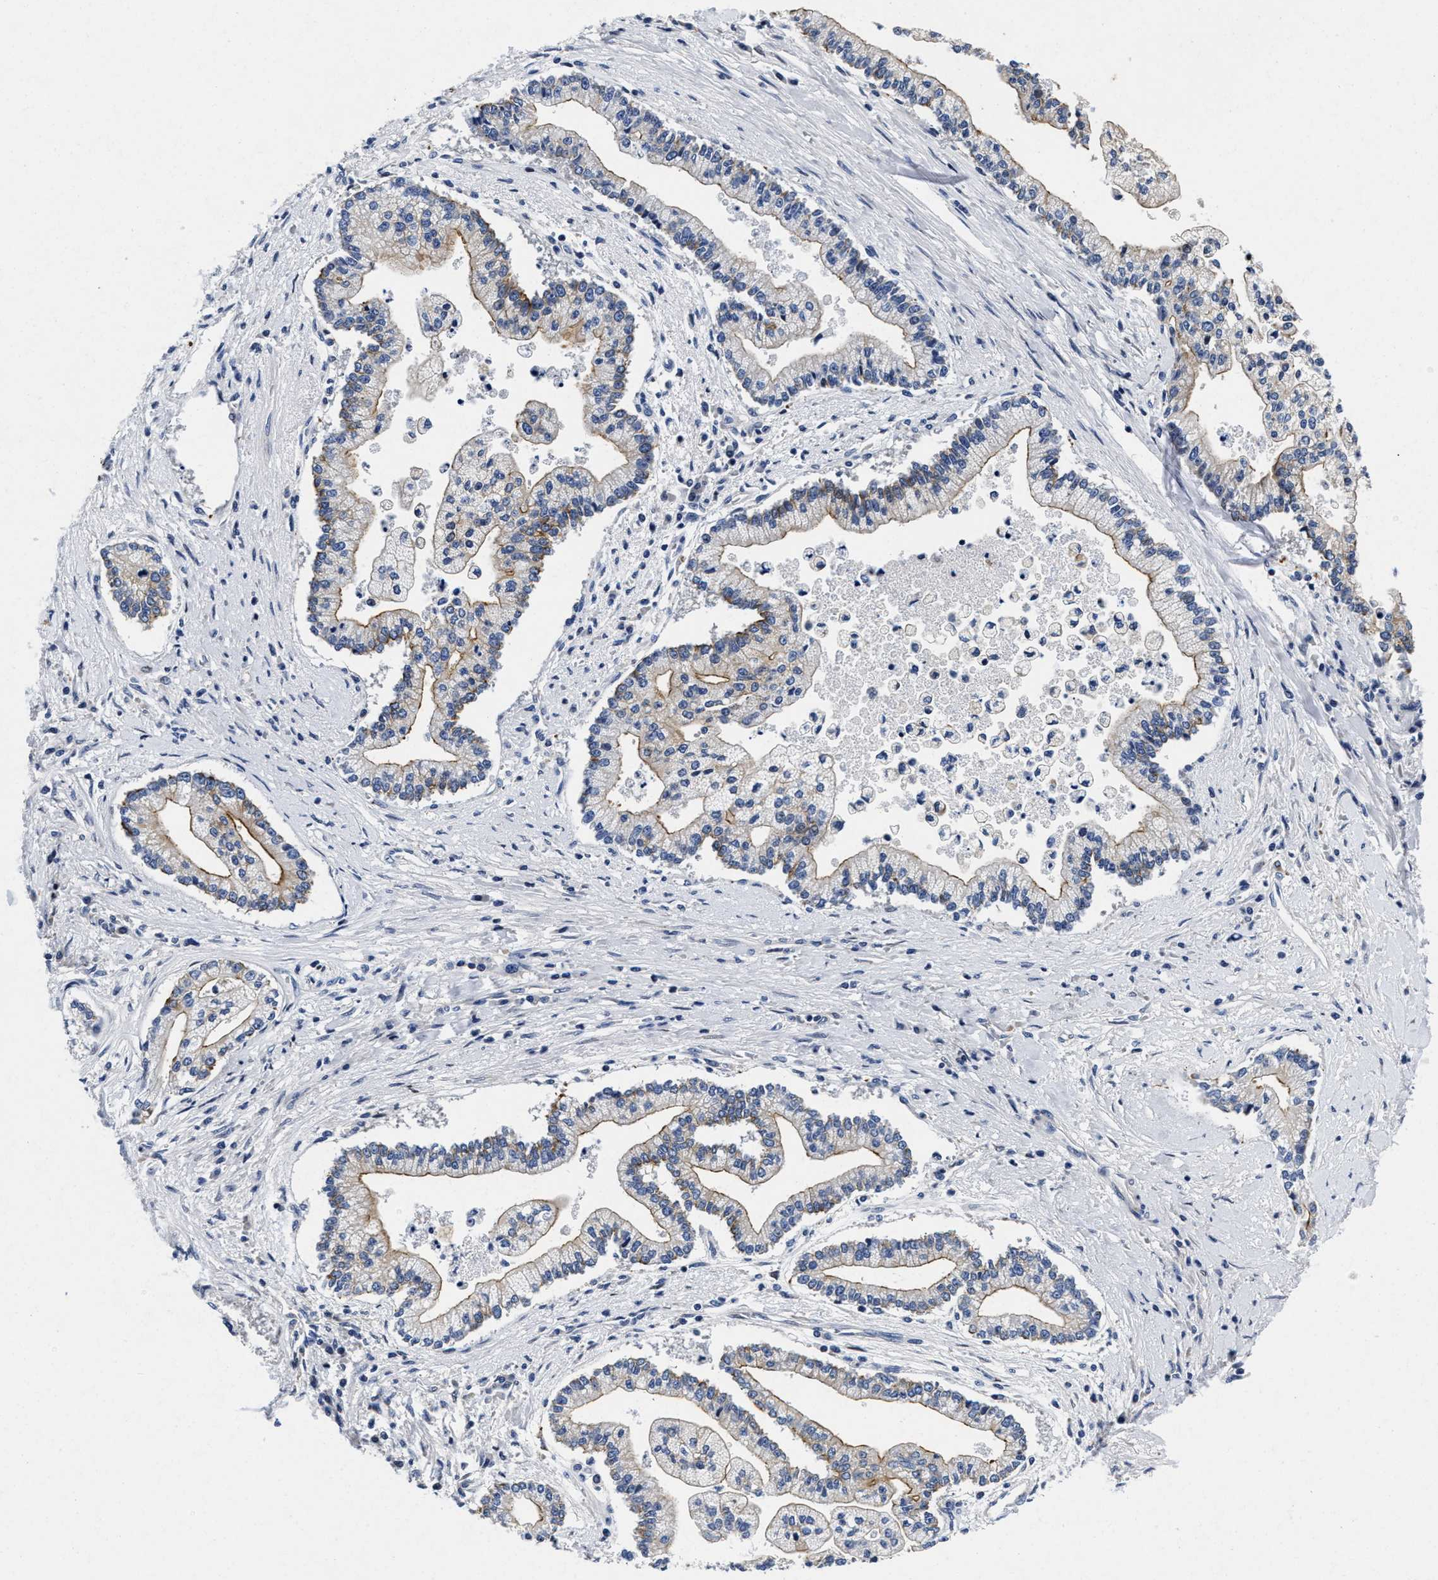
{"staining": {"intensity": "weak", "quantity": "25%-75%", "location": "cytoplasmic/membranous"}, "tissue": "liver cancer", "cell_type": "Tumor cells", "image_type": "cancer", "snomed": [{"axis": "morphology", "description": "Cholangiocarcinoma"}, {"axis": "topography", "description": "Liver"}], "caption": "This is an image of immunohistochemistry staining of liver cholangiocarcinoma, which shows weak staining in the cytoplasmic/membranous of tumor cells.", "gene": "LAD1", "patient": {"sex": "male", "age": 50}}